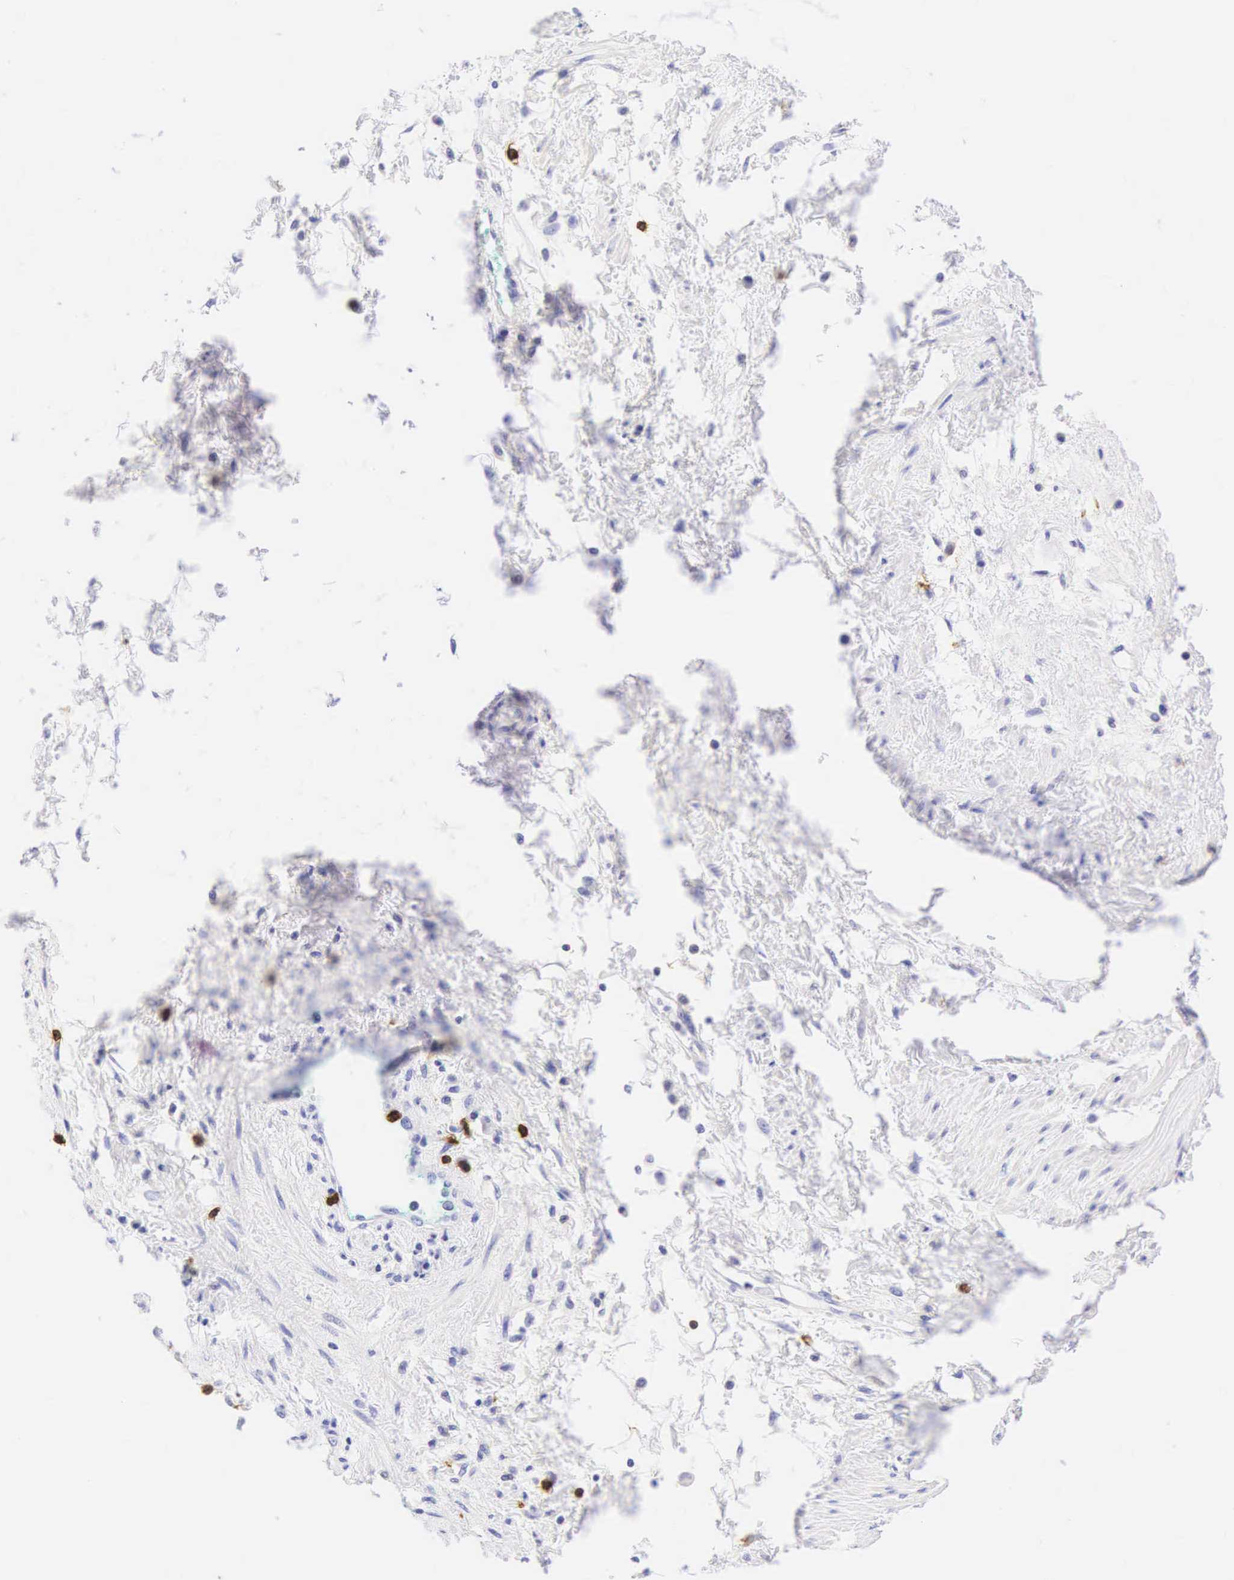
{"staining": {"intensity": "negative", "quantity": "none", "location": "none"}, "tissue": "cervical cancer", "cell_type": "Tumor cells", "image_type": "cancer", "snomed": [{"axis": "morphology", "description": "Squamous cell carcinoma, NOS"}, {"axis": "topography", "description": "Cervix"}], "caption": "Histopathology image shows no significant protein positivity in tumor cells of cervical cancer (squamous cell carcinoma).", "gene": "CD8A", "patient": {"sex": "female", "age": 57}}